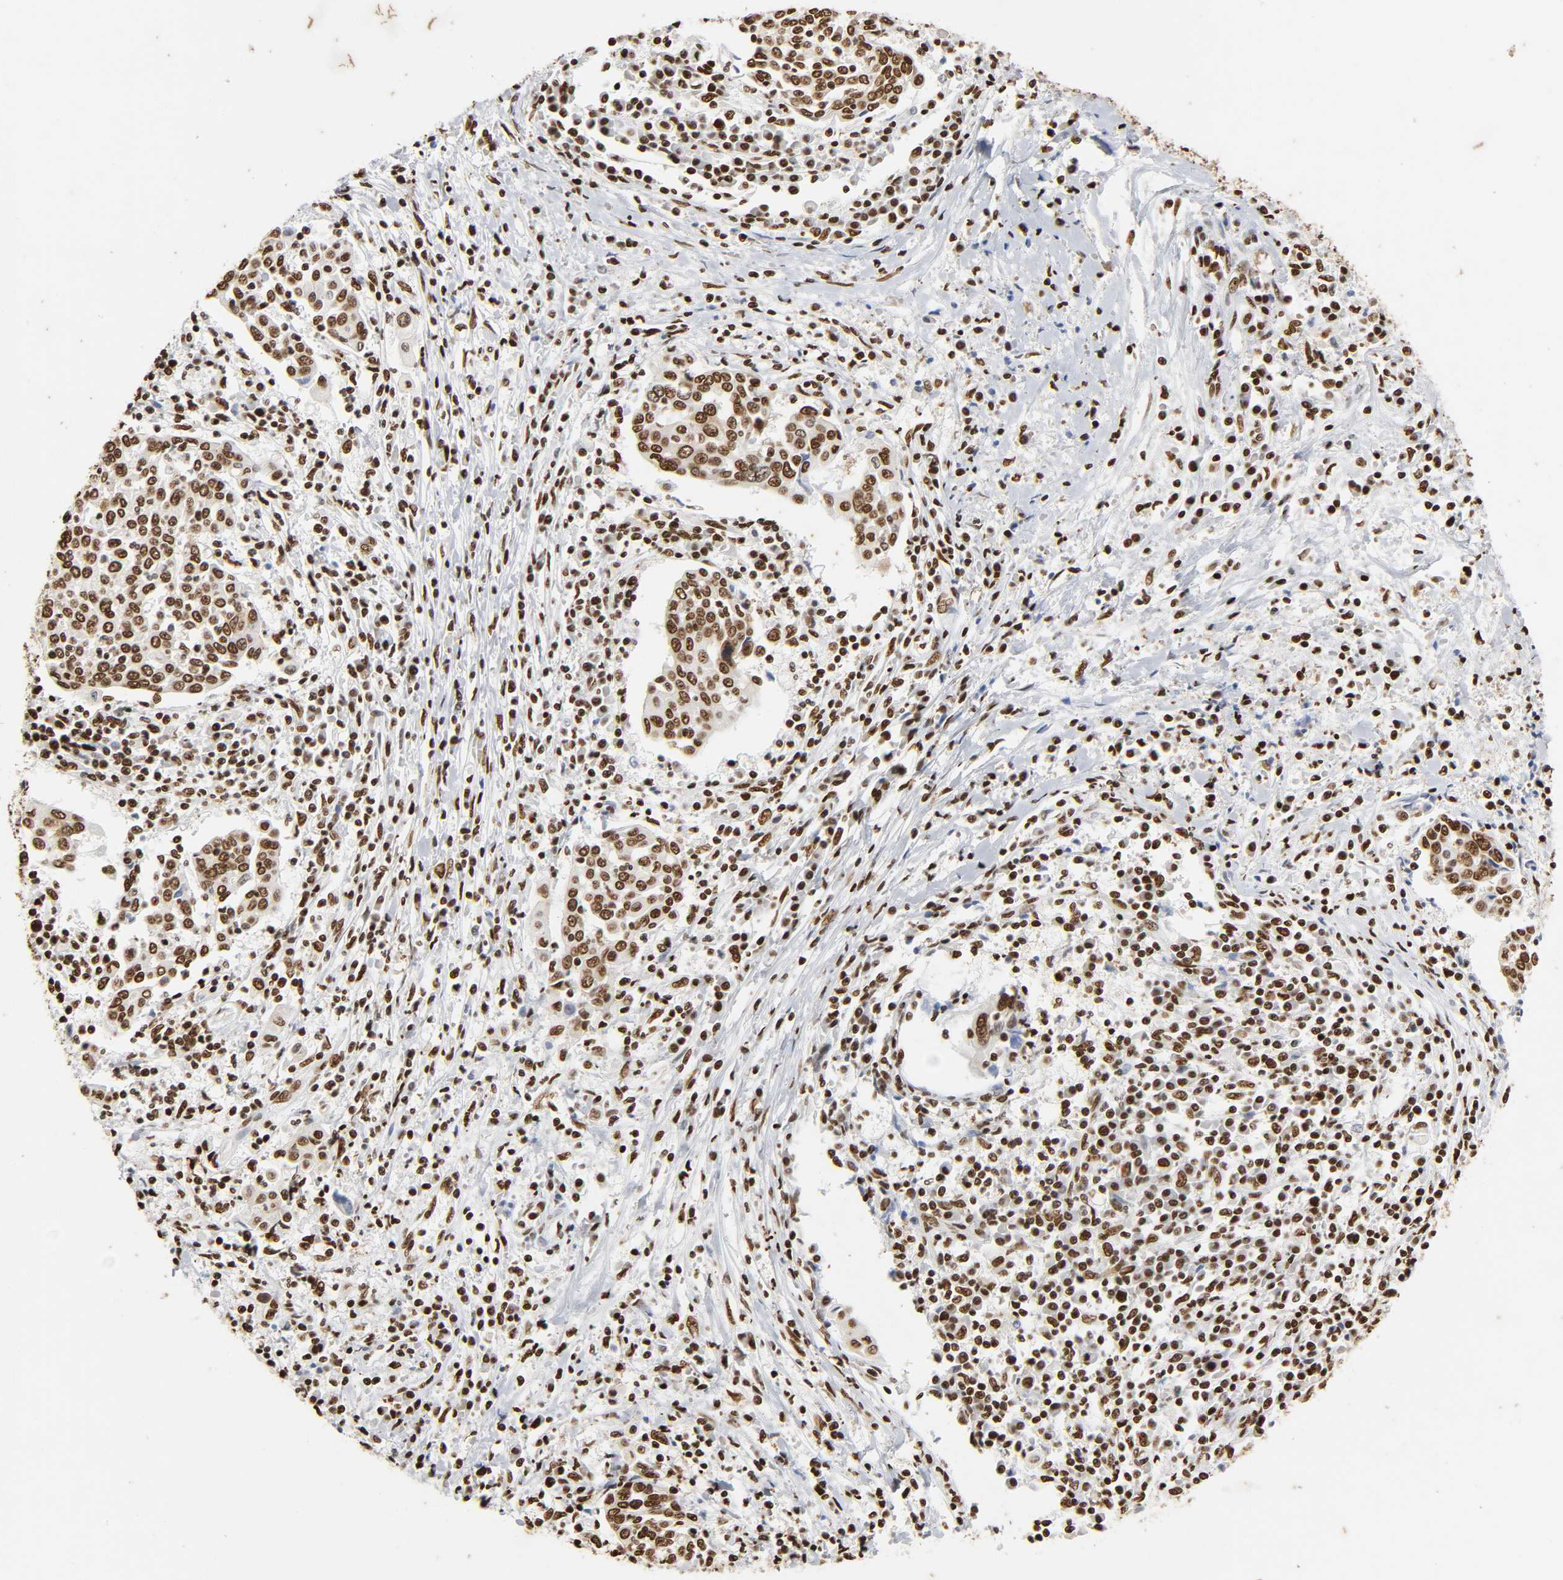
{"staining": {"intensity": "strong", "quantity": ">75%", "location": "nuclear"}, "tissue": "cervical cancer", "cell_type": "Tumor cells", "image_type": "cancer", "snomed": [{"axis": "morphology", "description": "Squamous cell carcinoma, NOS"}, {"axis": "topography", "description": "Cervix"}], "caption": "The image demonstrates immunohistochemical staining of cervical cancer. There is strong nuclear staining is present in approximately >75% of tumor cells. (brown staining indicates protein expression, while blue staining denotes nuclei).", "gene": "HNRNPC", "patient": {"sex": "female", "age": 40}}